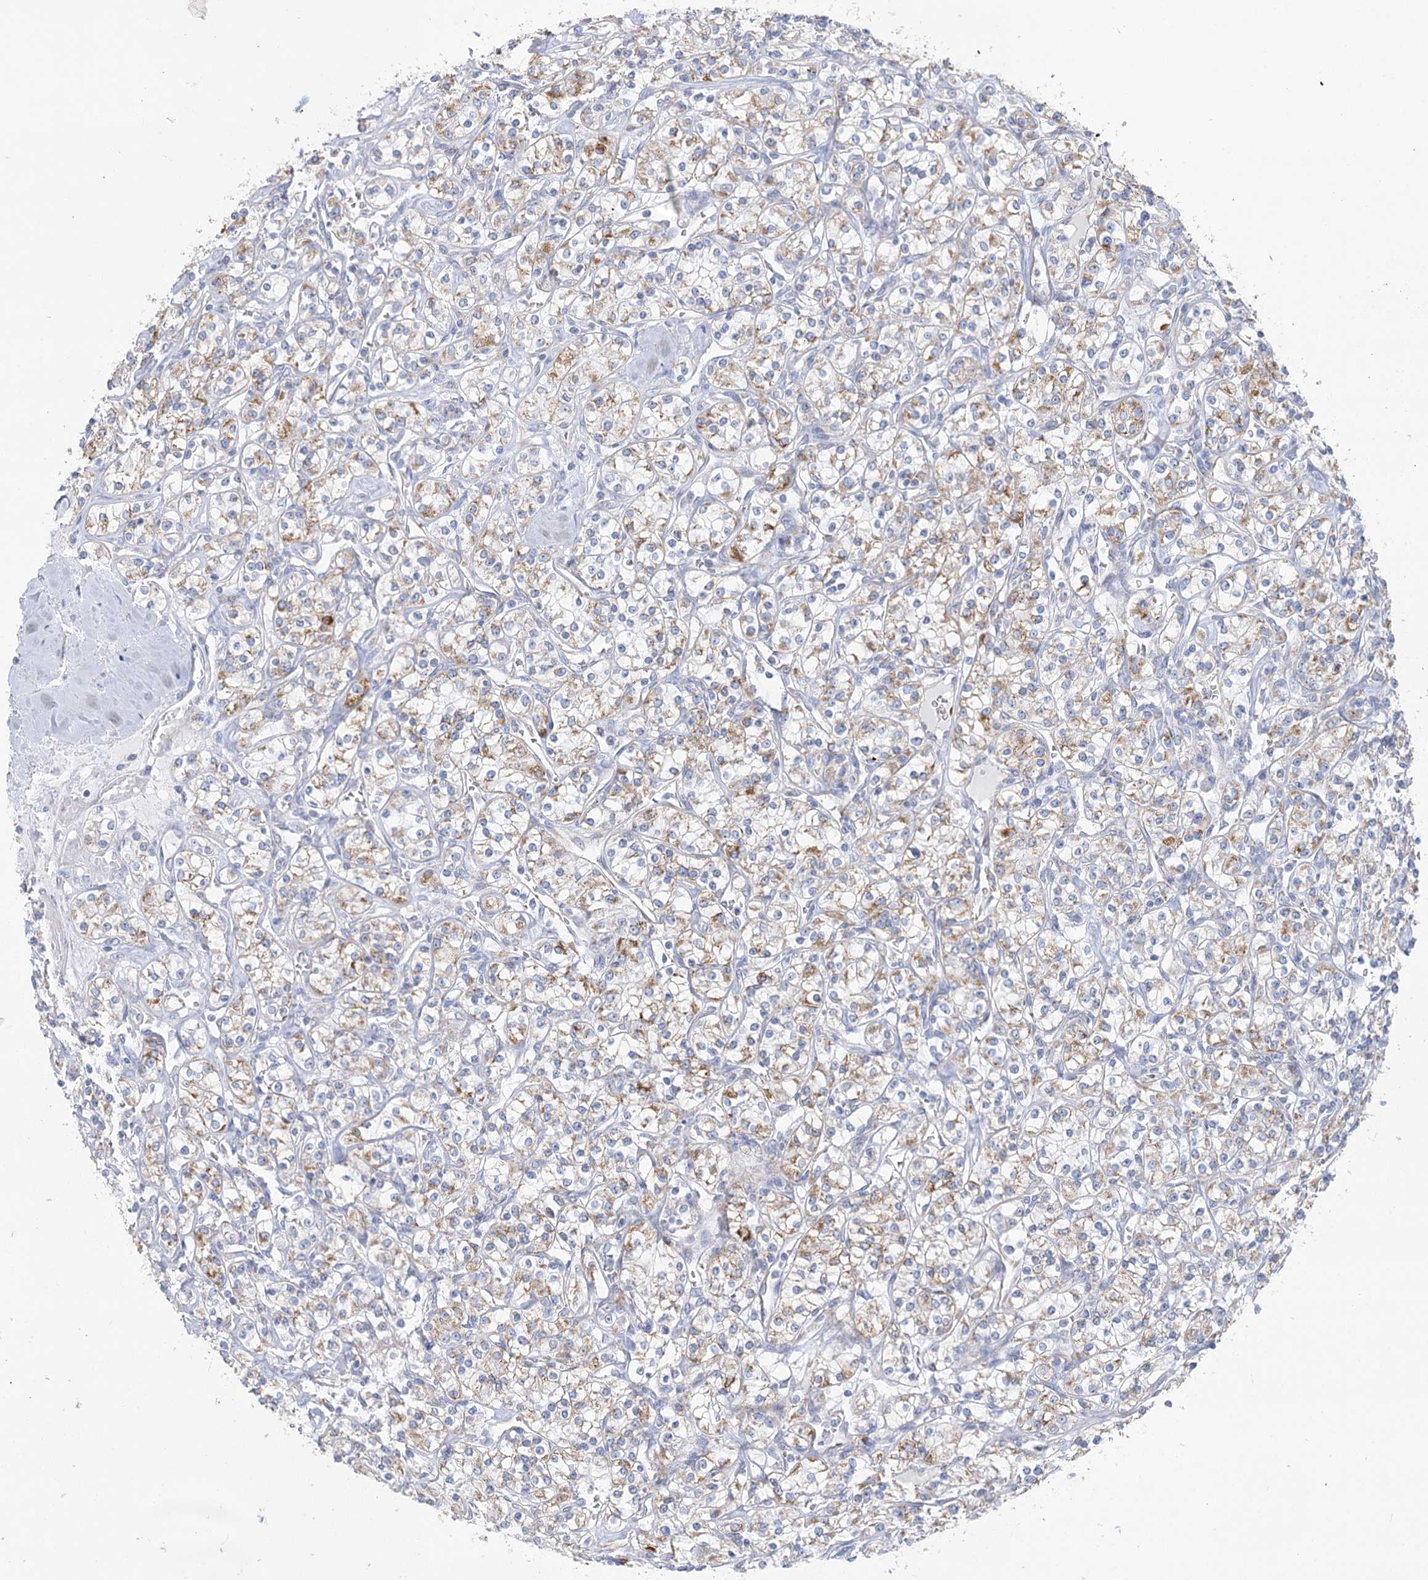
{"staining": {"intensity": "moderate", "quantity": "25%-75%", "location": "cytoplasmic/membranous"}, "tissue": "renal cancer", "cell_type": "Tumor cells", "image_type": "cancer", "snomed": [{"axis": "morphology", "description": "Adenocarcinoma, NOS"}, {"axis": "topography", "description": "Kidney"}], "caption": "Adenocarcinoma (renal) tissue displays moderate cytoplasmic/membranous staining in about 25%-75% of tumor cells (DAB = brown stain, brightfield microscopy at high magnification).", "gene": "DHTKD1", "patient": {"sex": "male", "age": 77}}